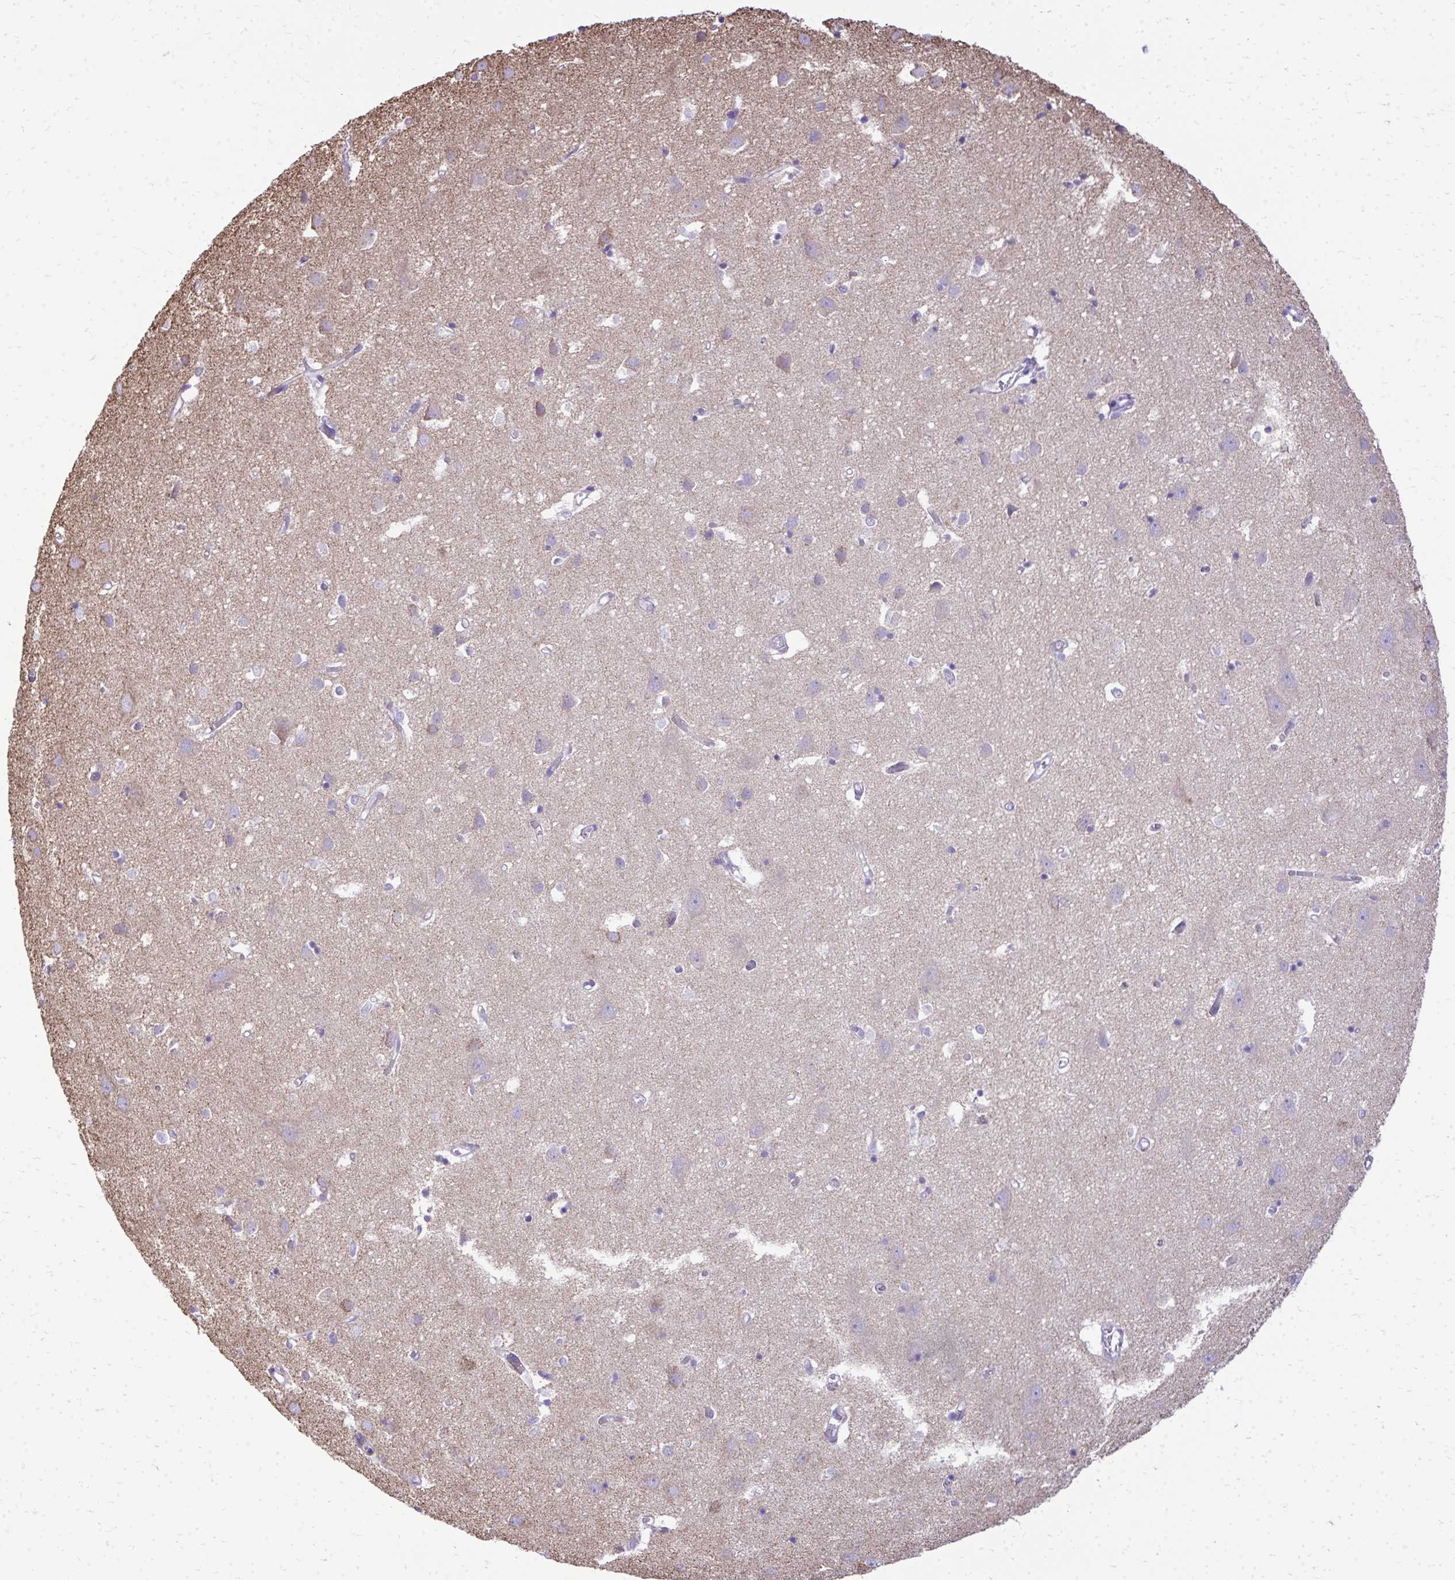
{"staining": {"intensity": "weak", "quantity": "<25%", "location": "cytoplasmic/membranous"}, "tissue": "cerebral cortex", "cell_type": "Endothelial cells", "image_type": "normal", "snomed": [{"axis": "morphology", "description": "Normal tissue, NOS"}, {"axis": "topography", "description": "Cerebral cortex"}], "caption": "This is a micrograph of IHC staining of unremarkable cerebral cortex, which shows no staining in endothelial cells.", "gene": "MPZL2", "patient": {"sex": "male", "age": 70}}